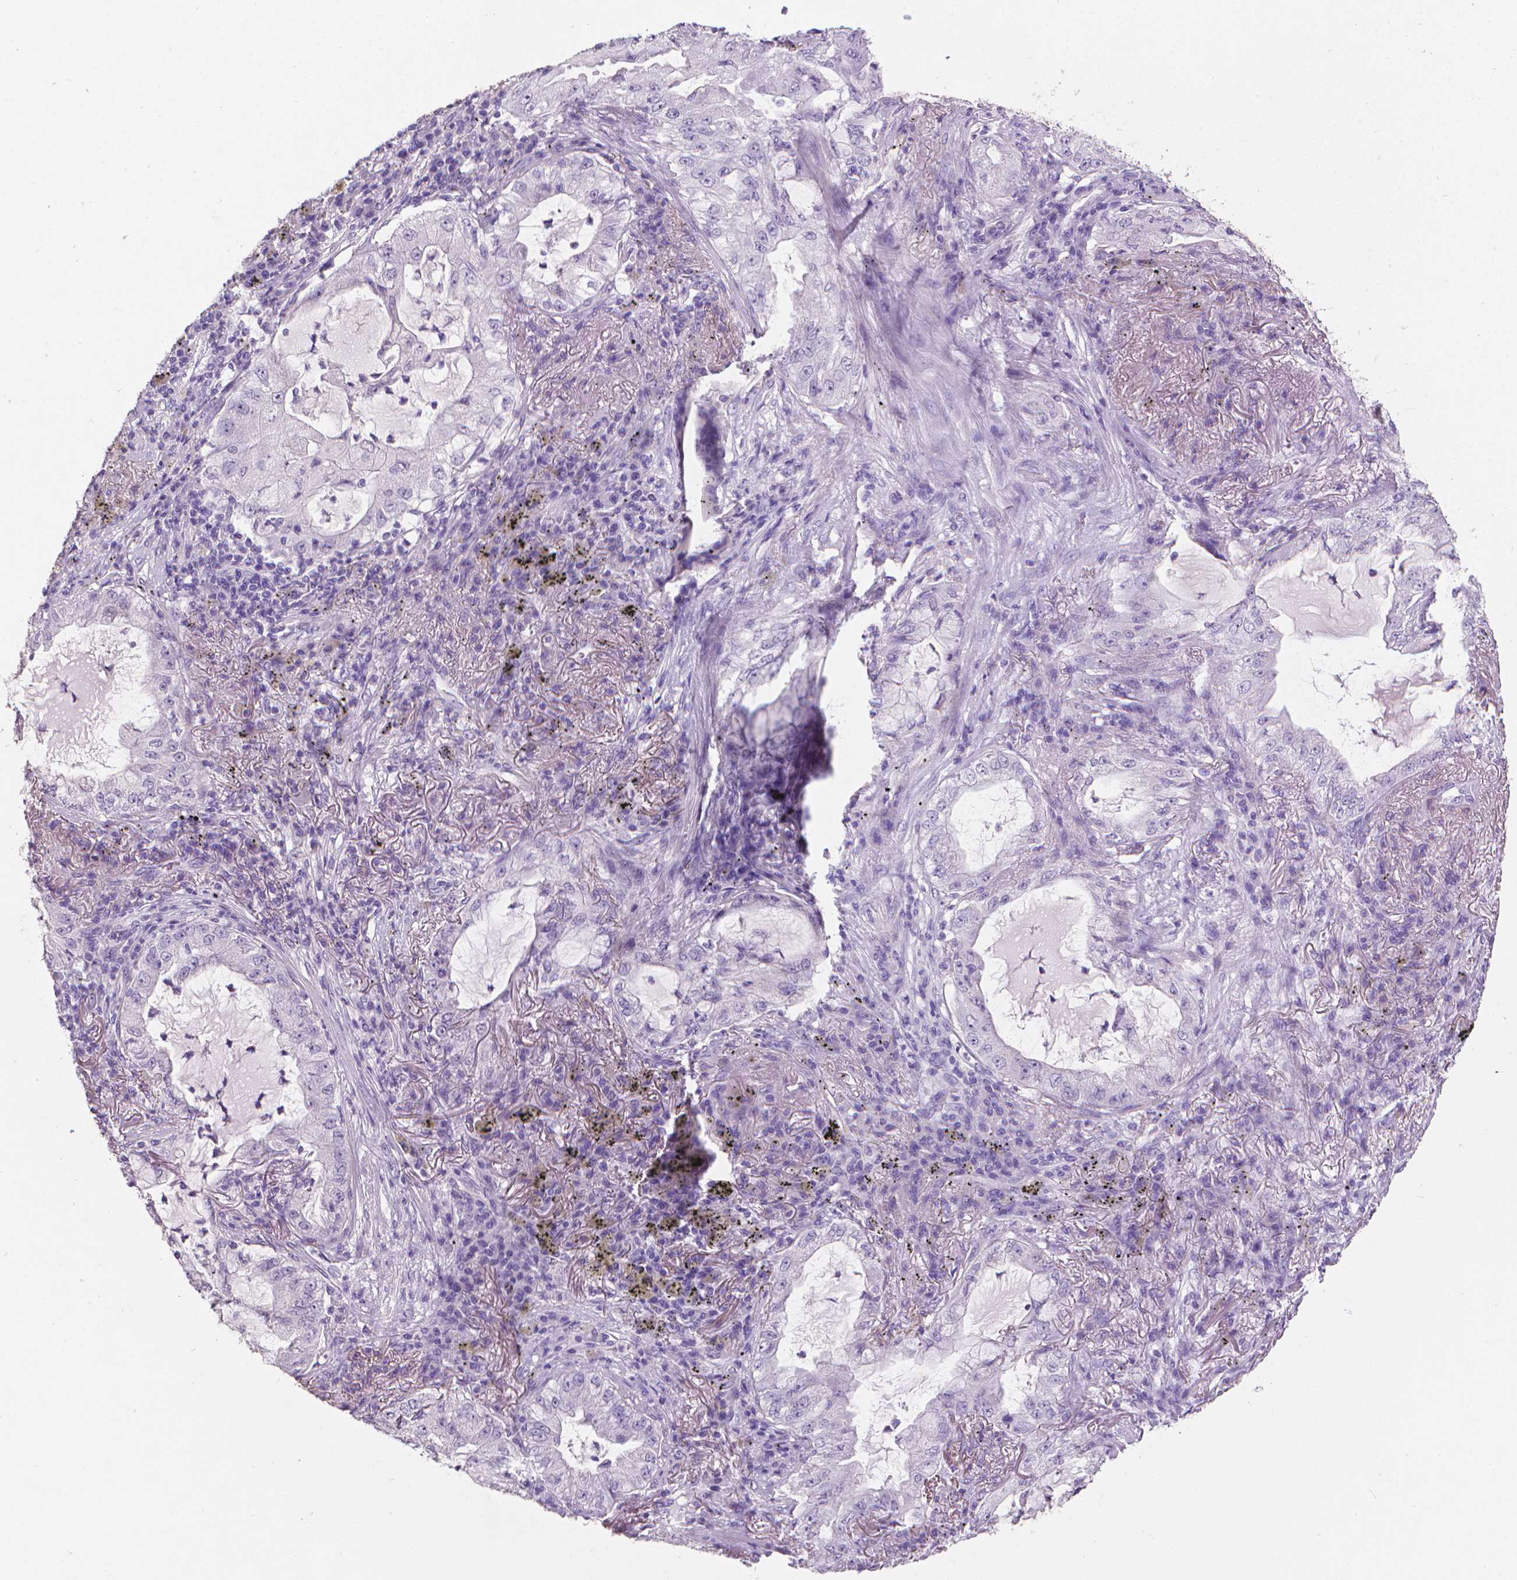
{"staining": {"intensity": "negative", "quantity": "none", "location": "none"}, "tissue": "lung cancer", "cell_type": "Tumor cells", "image_type": "cancer", "snomed": [{"axis": "morphology", "description": "Adenocarcinoma, NOS"}, {"axis": "topography", "description": "Lung"}], "caption": "Immunohistochemical staining of human lung adenocarcinoma displays no significant staining in tumor cells. (DAB IHC with hematoxylin counter stain).", "gene": "XPNPEP2", "patient": {"sex": "female", "age": 73}}